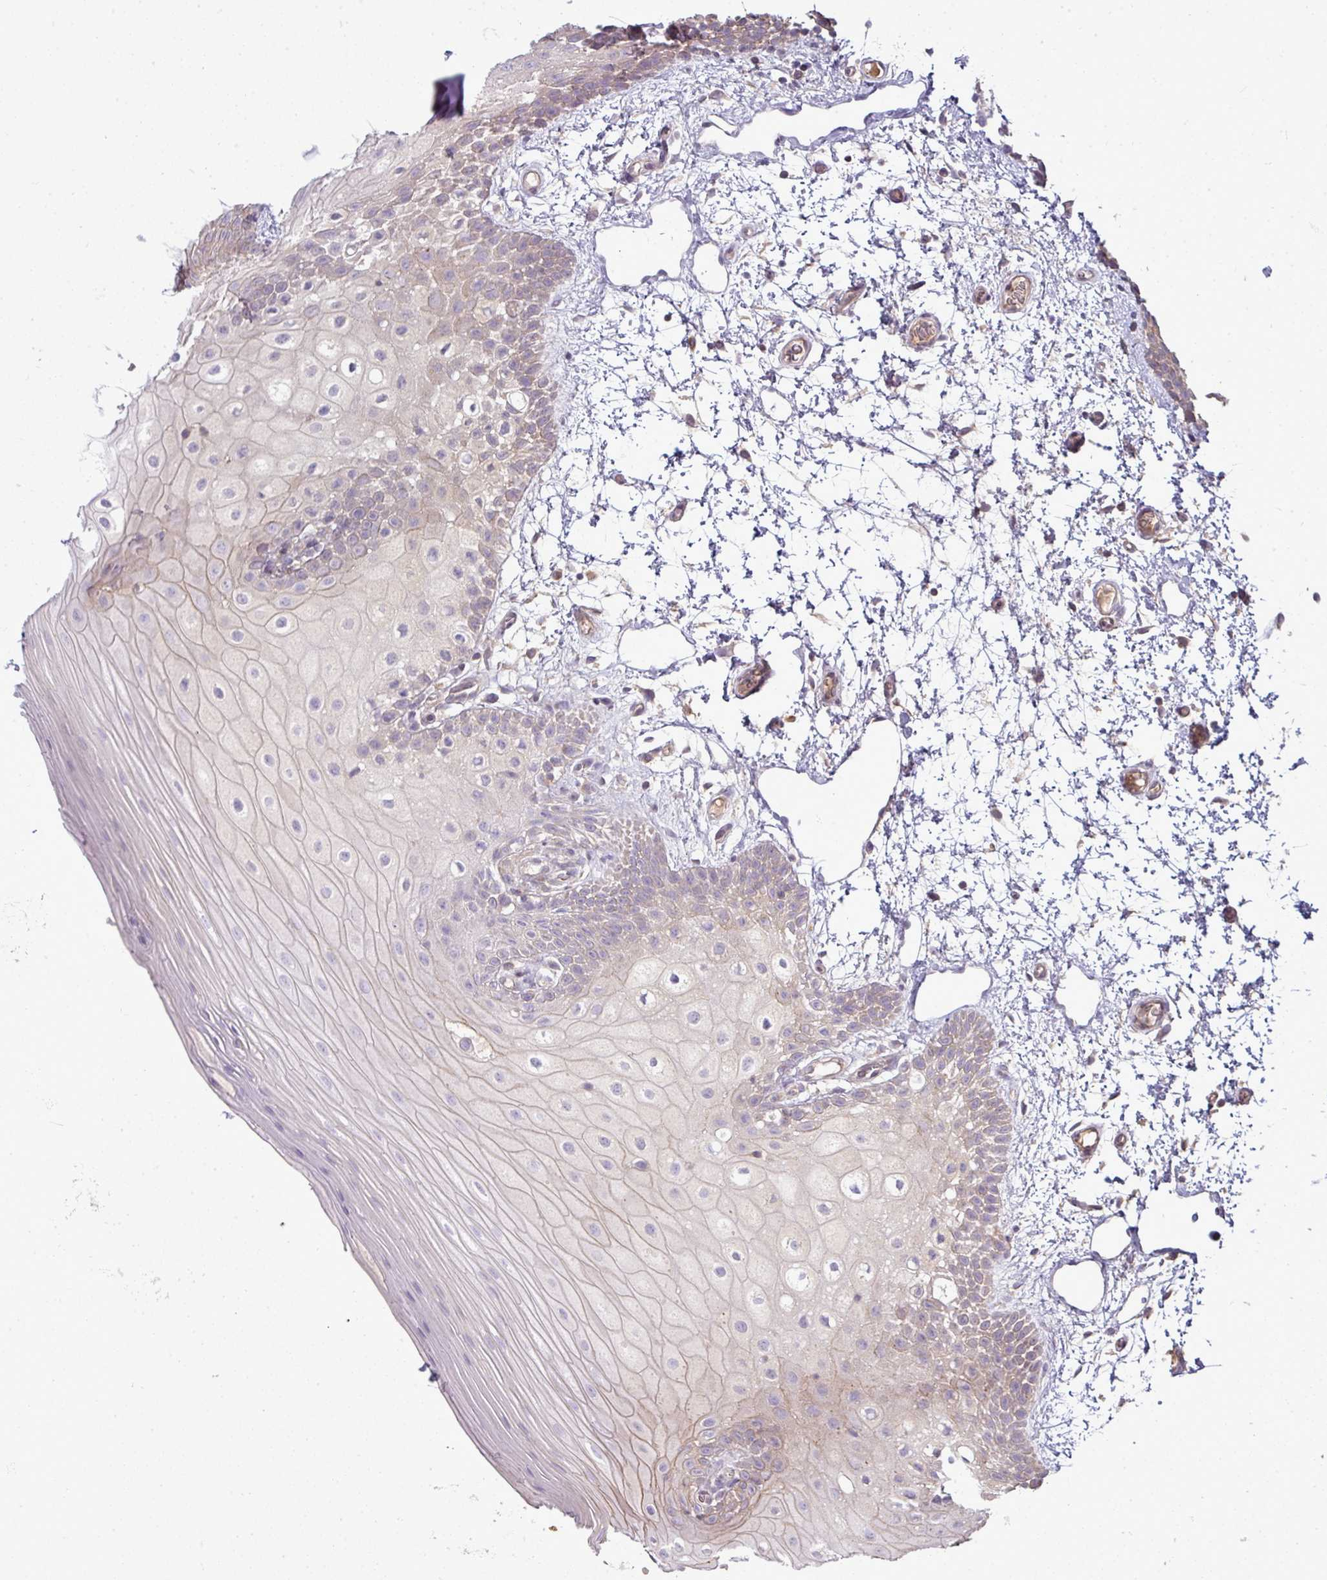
{"staining": {"intensity": "weak", "quantity": "25%-75%", "location": "cytoplasmic/membranous"}, "tissue": "oral mucosa", "cell_type": "Squamous epithelial cells", "image_type": "normal", "snomed": [{"axis": "morphology", "description": "Normal tissue, NOS"}, {"axis": "morphology", "description": "Squamous cell carcinoma, NOS"}, {"axis": "topography", "description": "Oral tissue"}, {"axis": "topography", "description": "Tounge, NOS"}, {"axis": "topography", "description": "Head-Neck"}], "caption": "Protein expression analysis of unremarkable oral mucosa exhibits weak cytoplasmic/membranous expression in about 25%-75% of squamous epithelial cells. The protein is stained brown, and the nuclei are stained in blue (DAB IHC with brightfield microscopy, high magnification).", "gene": "STAT5A", "patient": {"sex": "male", "age": 76}}